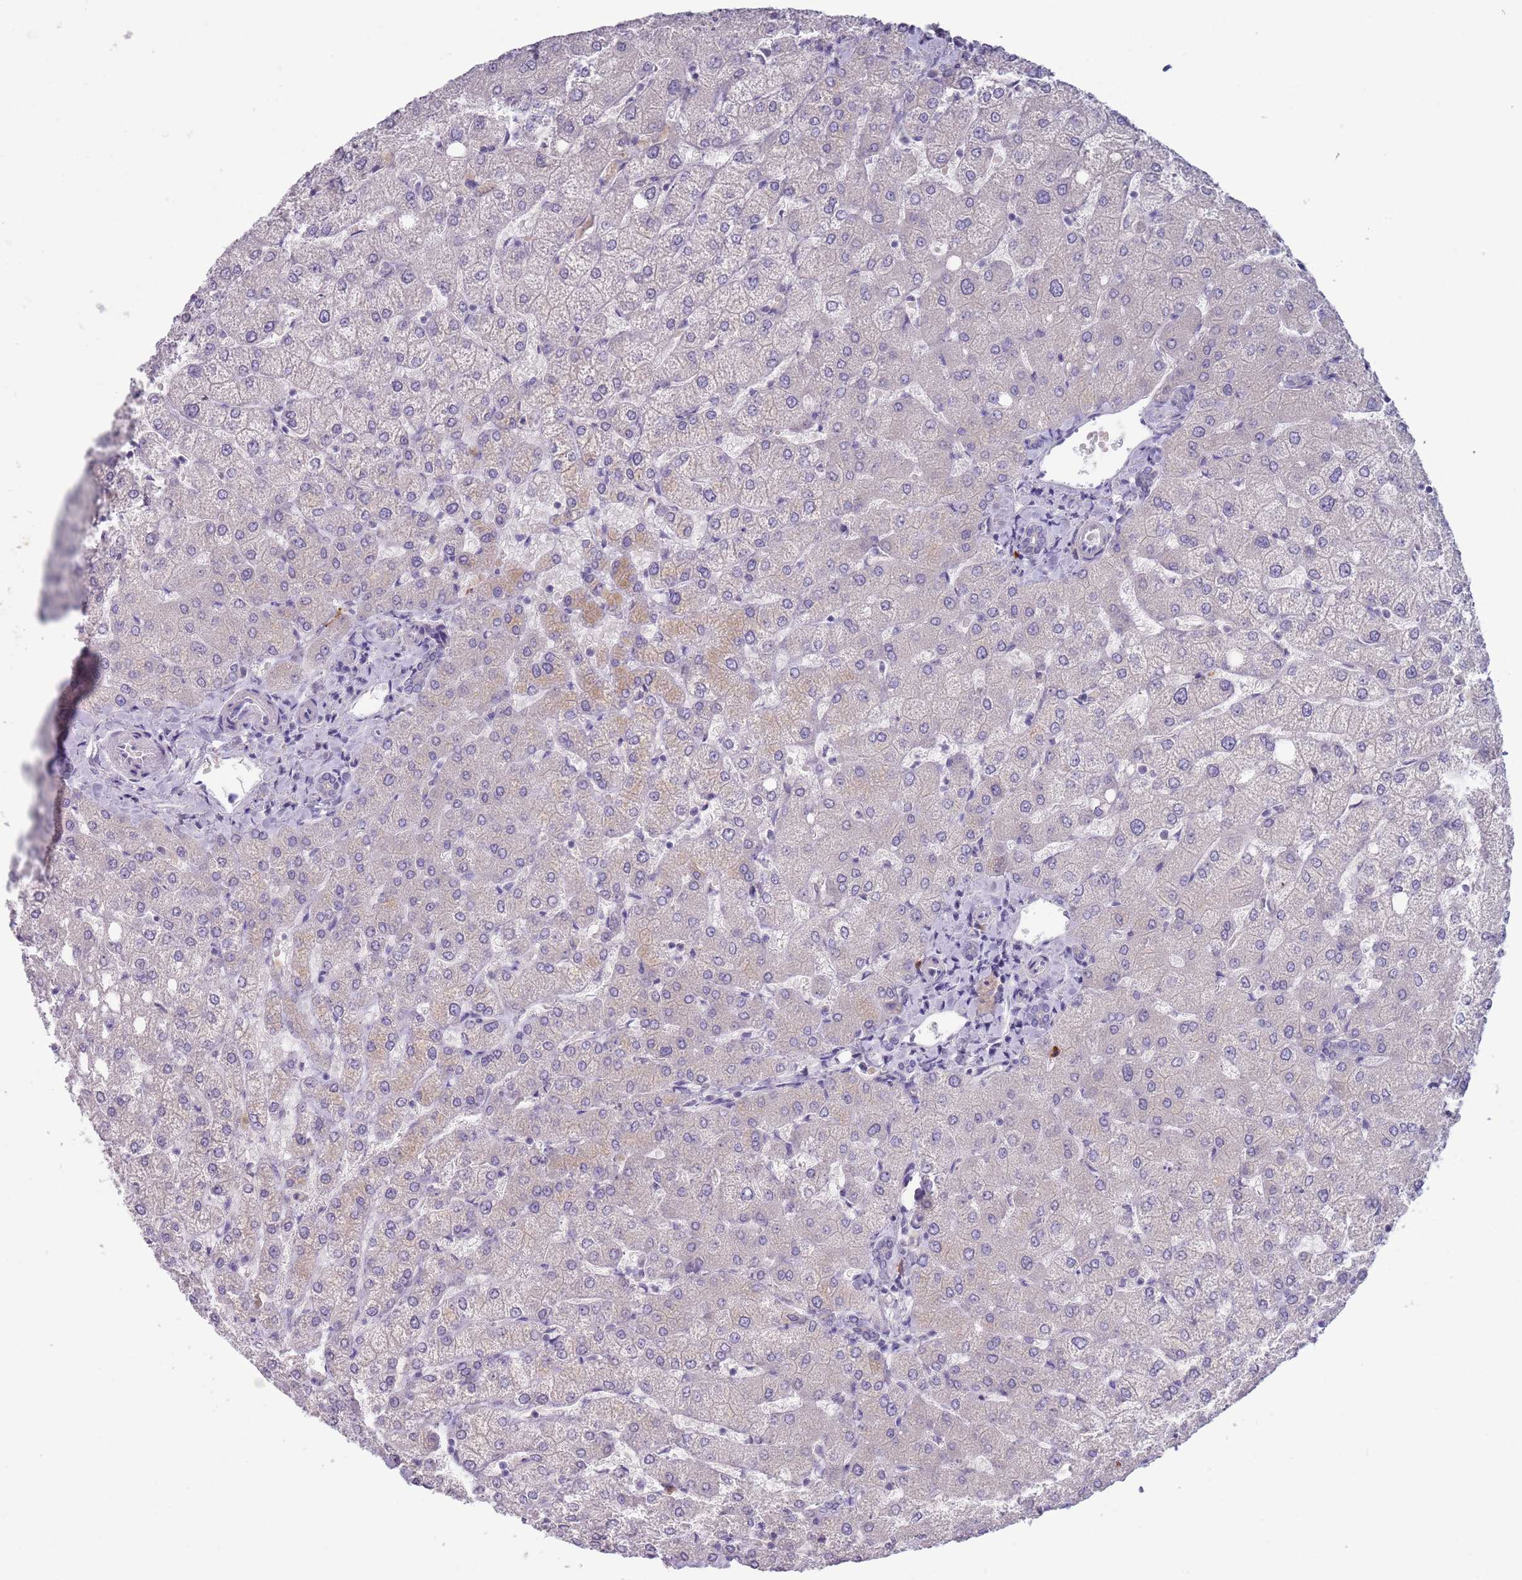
{"staining": {"intensity": "negative", "quantity": "none", "location": "none"}, "tissue": "liver", "cell_type": "Cholangiocytes", "image_type": "normal", "snomed": [{"axis": "morphology", "description": "Normal tissue, NOS"}, {"axis": "topography", "description": "Liver"}], "caption": "High magnification brightfield microscopy of normal liver stained with DAB (3,3'-diaminobenzidine) (brown) and counterstained with hematoxylin (blue): cholangiocytes show no significant expression. Brightfield microscopy of immunohistochemistry stained with DAB (brown) and hematoxylin (blue), captured at high magnification.", "gene": "LTB", "patient": {"sex": "female", "age": 54}}